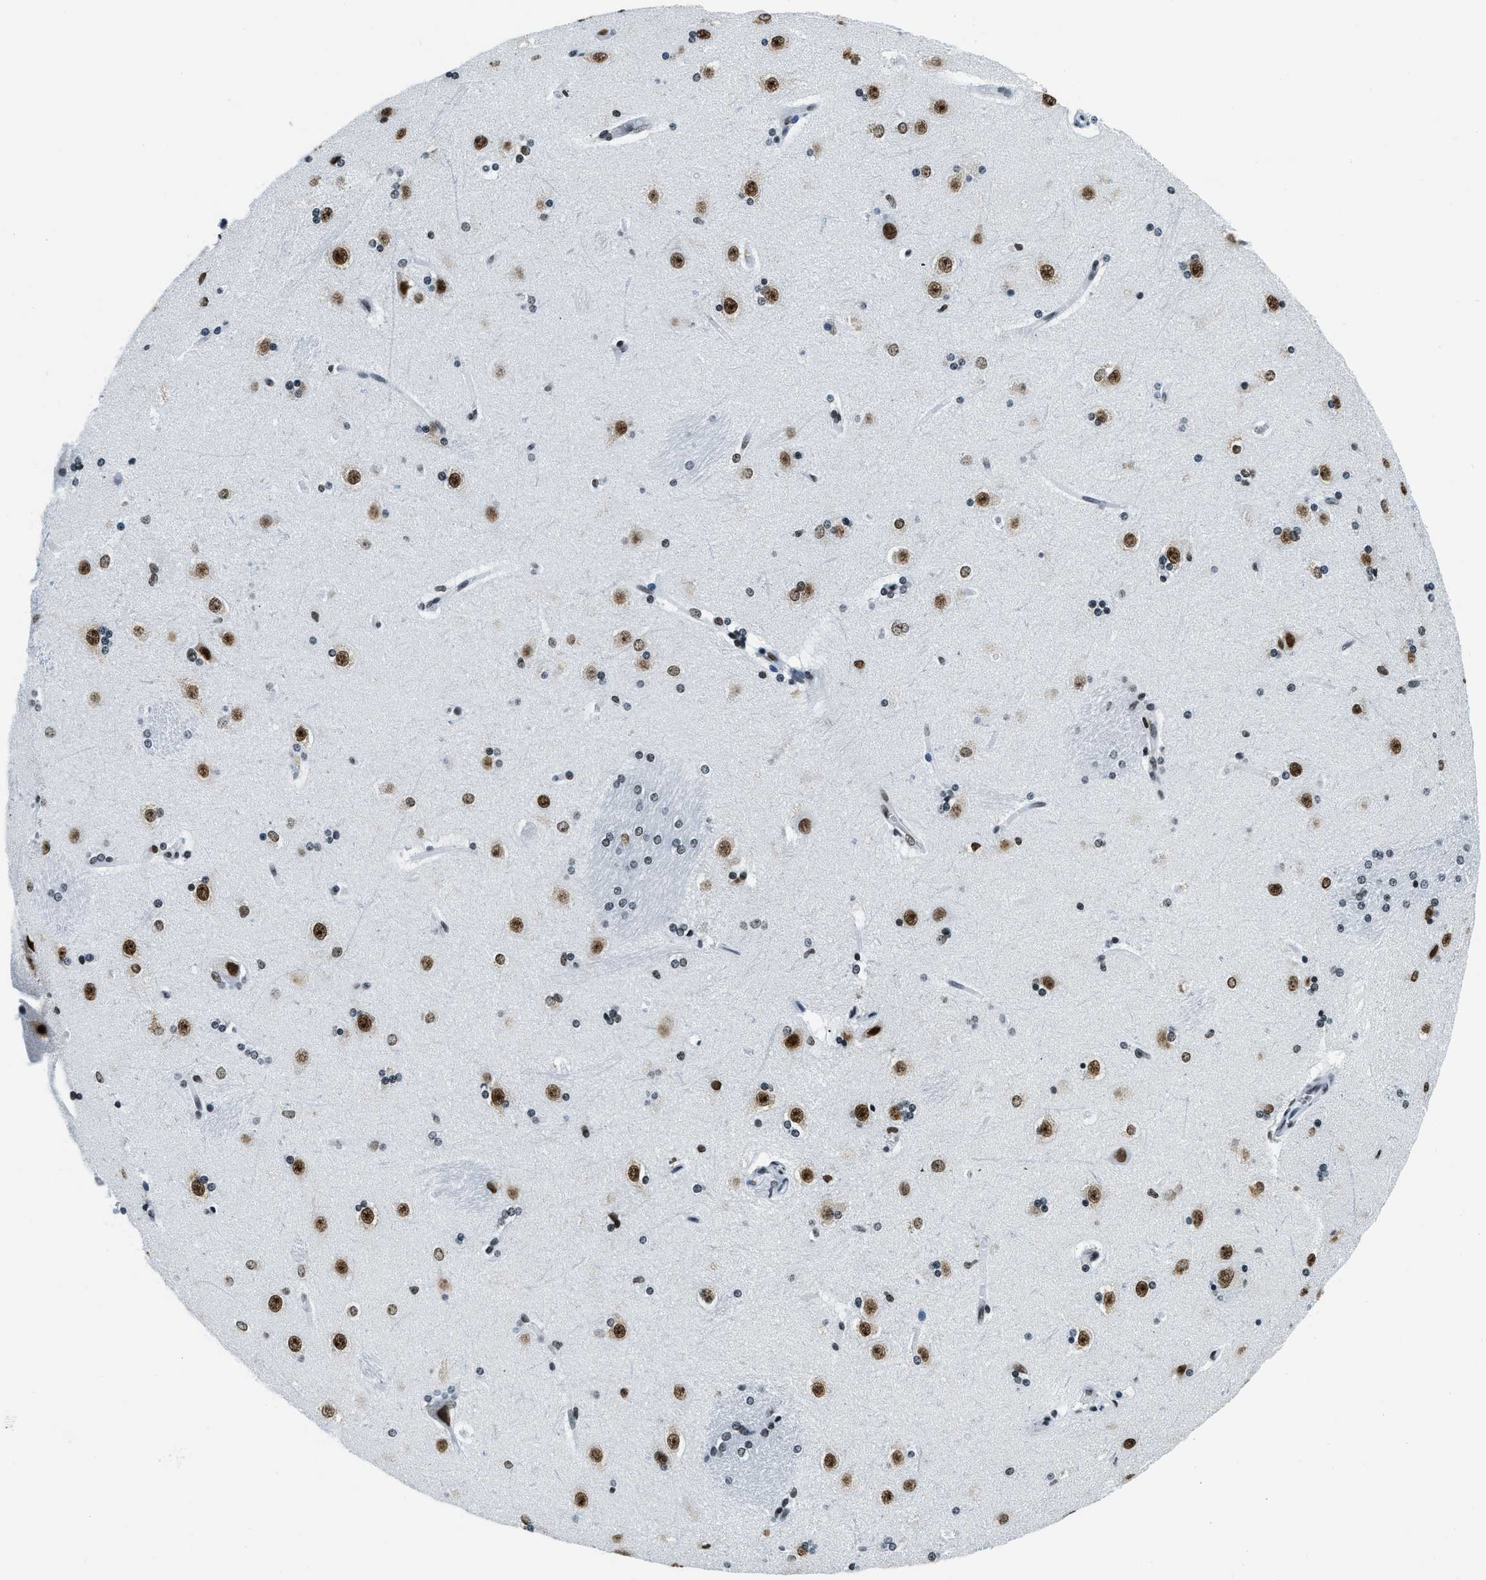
{"staining": {"intensity": "strong", "quantity": "25%-75%", "location": "nuclear"}, "tissue": "caudate", "cell_type": "Glial cells", "image_type": "normal", "snomed": [{"axis": "morphology", "description": "Normal tissue, NOS"}, {"axis": "topography", "description": "Lateral ventricle wall"}], "caption": "DAB (3,3'-diaminobenzidine) immunohistochemical staining of normal human caudate shows strong nuclear protein positivity in approximately 25%-75% of glial cells.", "gene": "TOP1", "patient": {"sex": "female", "age": 19}}